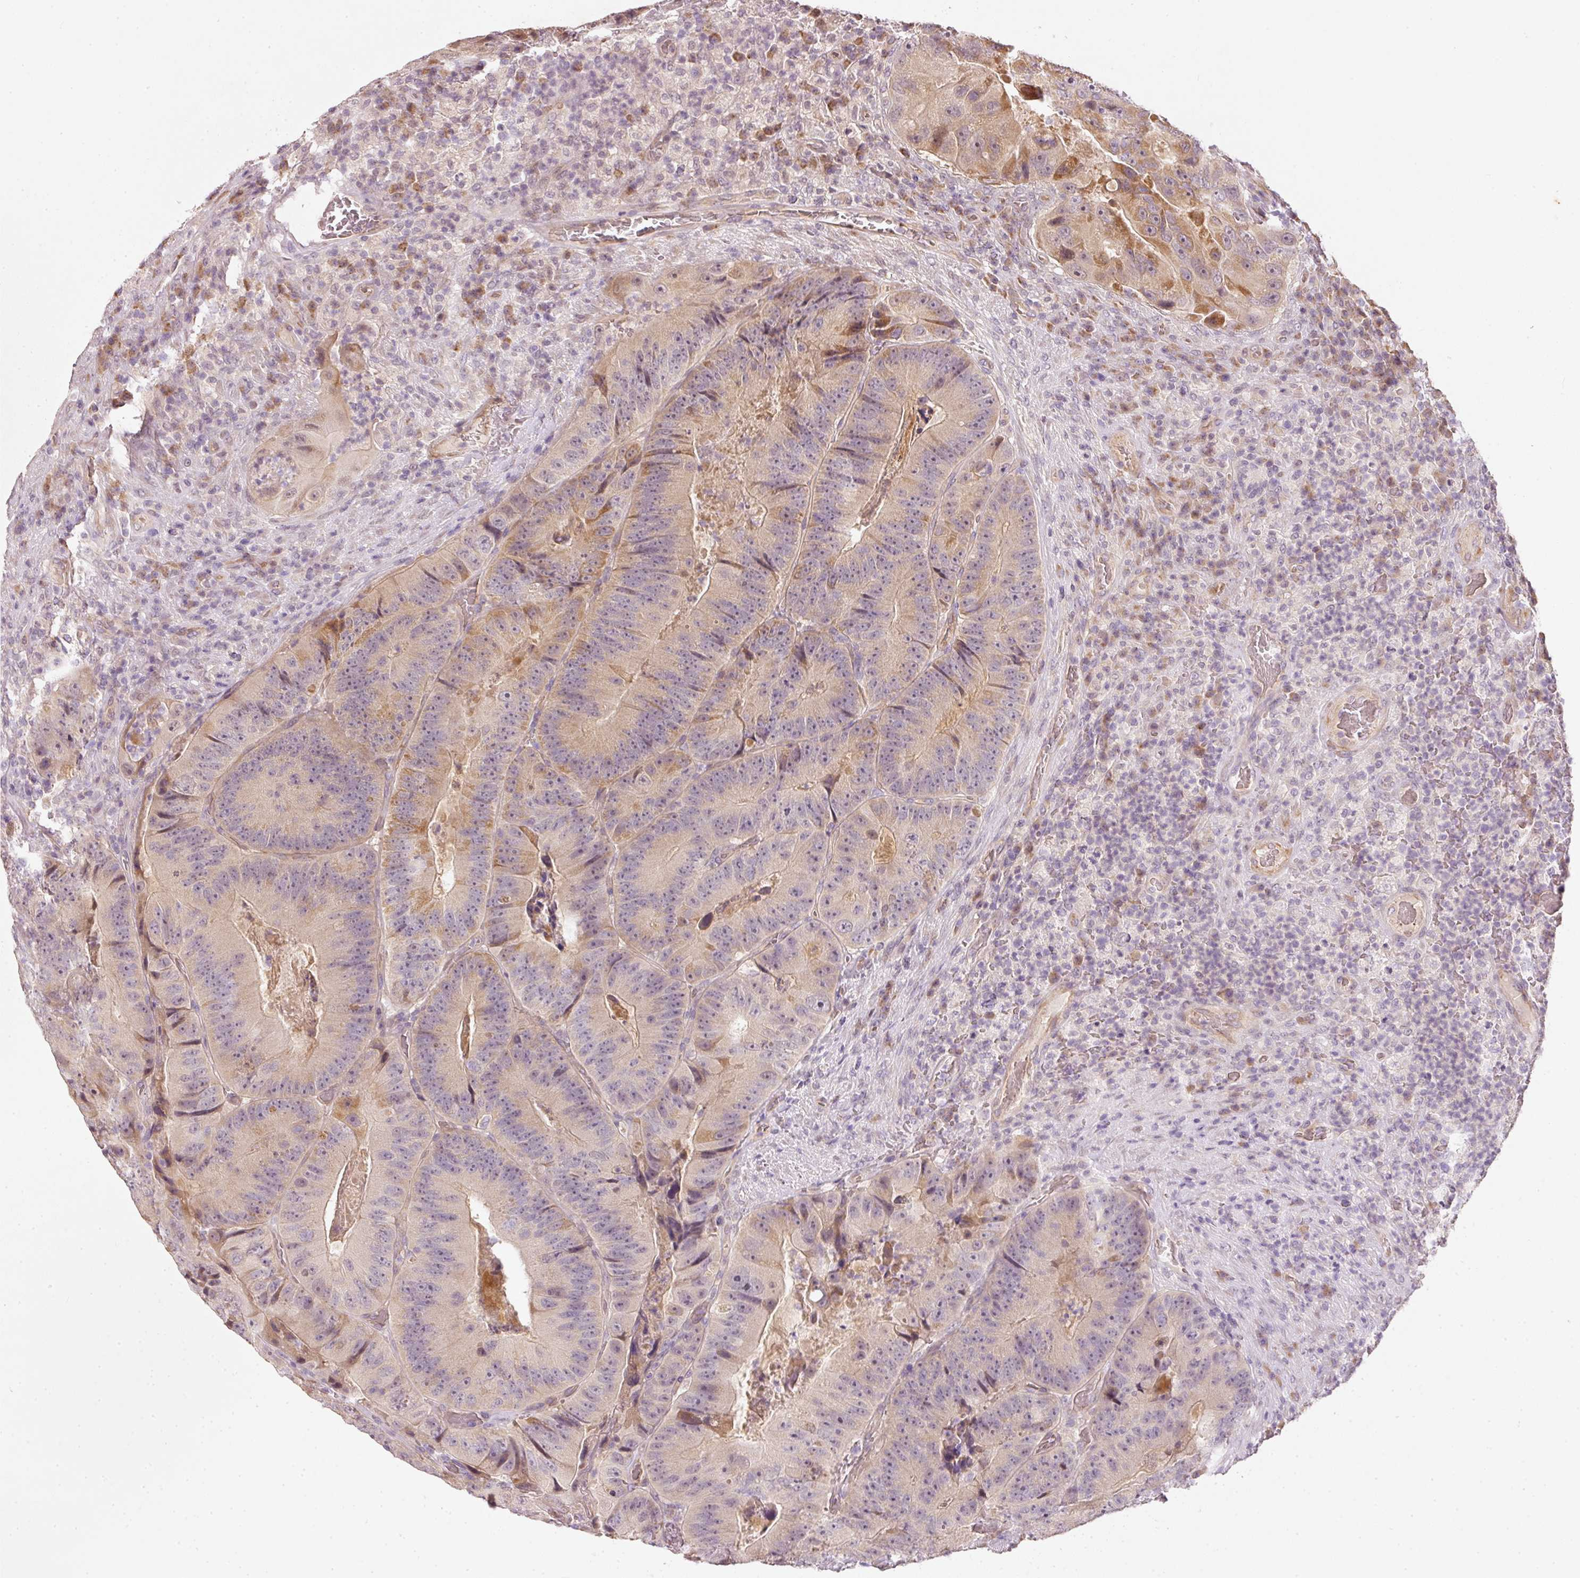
{"staining": {"intensity": "weak", "quantity": ">75%", "location": "cytoplasmic/membranous"}, "tissue": "colorectal cancer", "cell_type": "Tumor cells", "image_type": "cancer", "snomed": [{"axis": "morphology", "description": "Adenocarcinoma, NOS"}, {"axis": "topography", "description": "Colon"}], "caption": "Tumor cells show low levels of weak cytoplasmic/membranous expression in about >75% of cells in human adenocarcinoma (colorectal). (DAB (3,3'-diaminobenzidine) IHC with brightfield microscopy, high magnification).", "gene": "RGL2", "patient": {"sex": "female", "age": 86}}